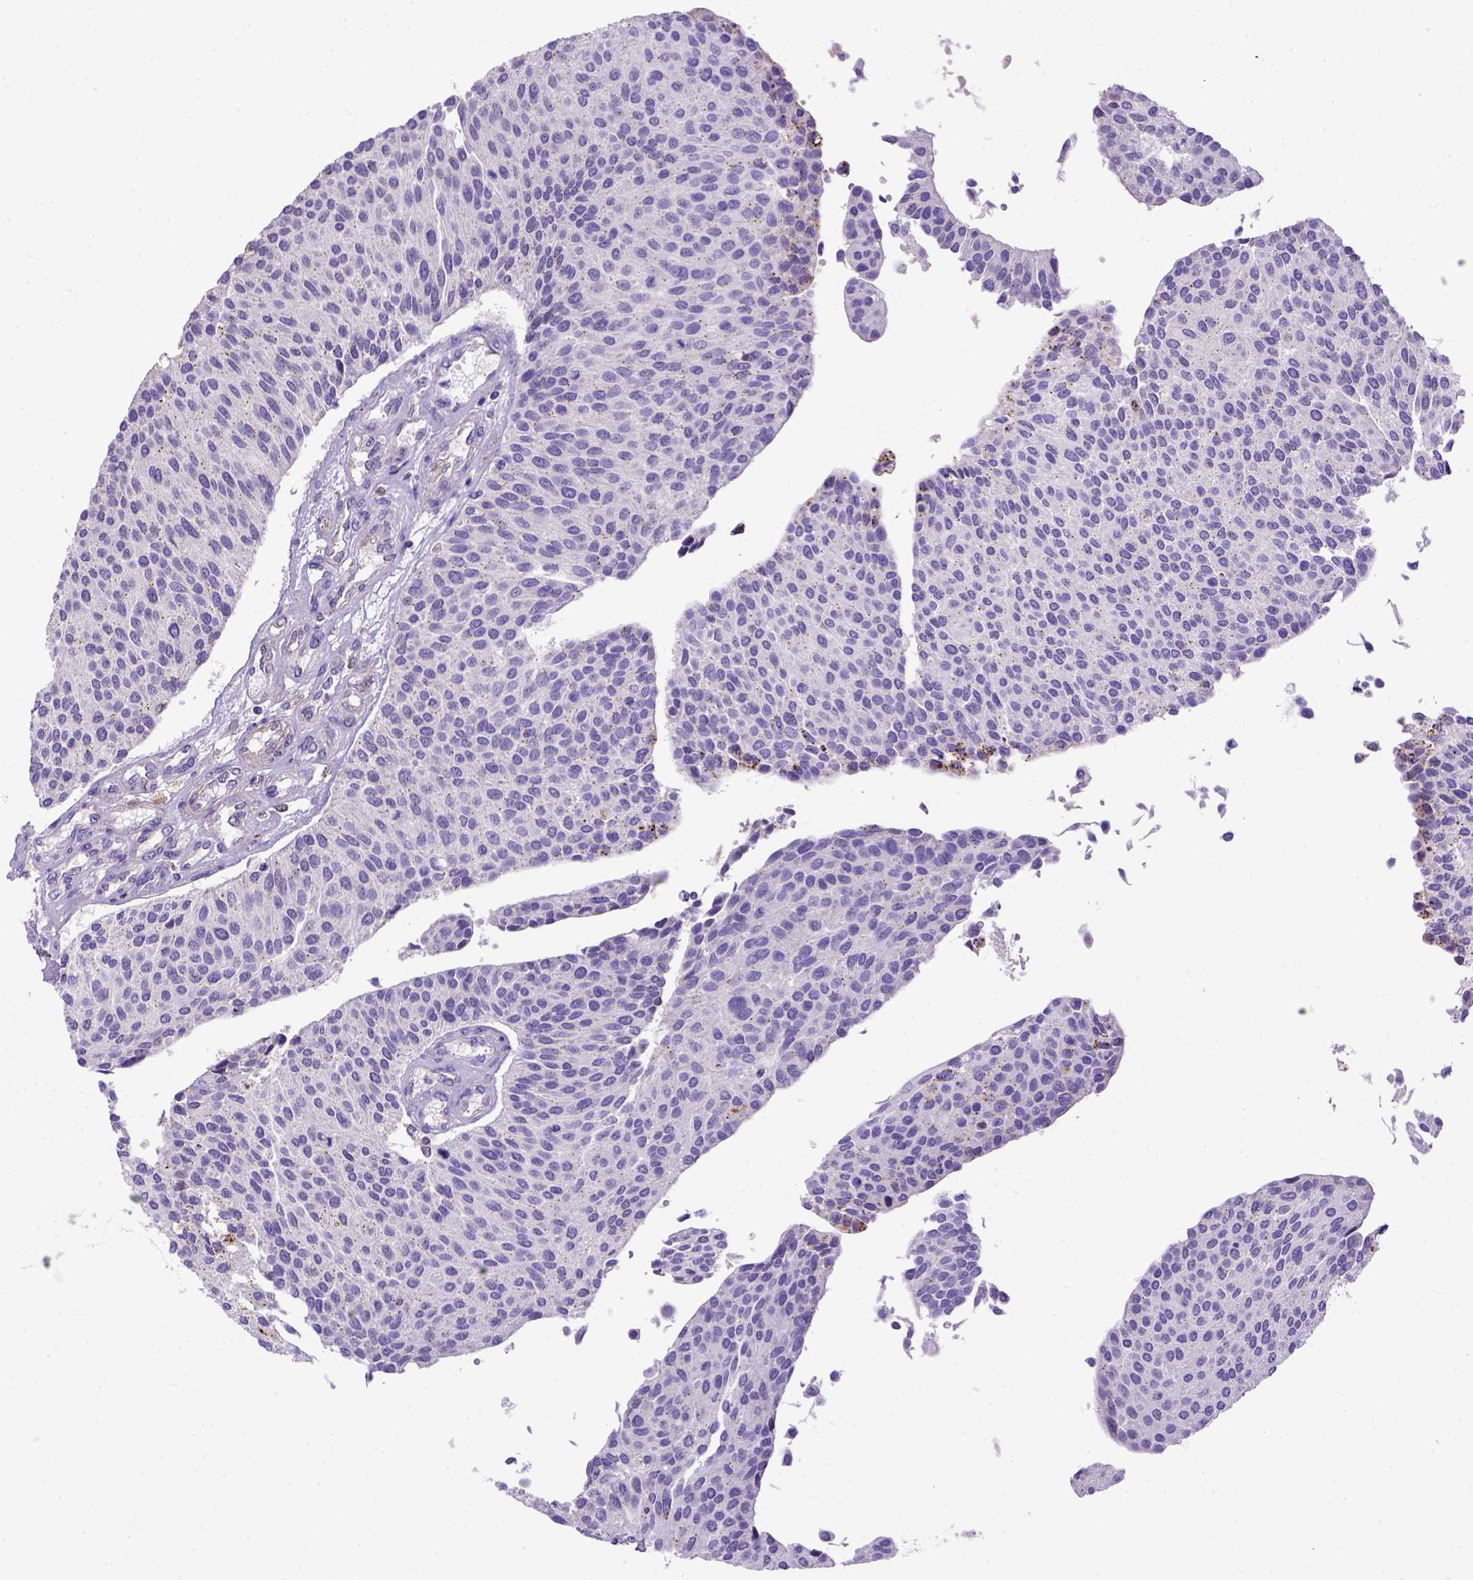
{"staining": {"intensity": "negative", "quantity": "none", "location": "none"}, "tissue": "urothelial cancer", "cell_type": "Tumor cells", "image_type": "cancer", "snomed": [{"axis": "morphology", "description": "Urothelial carcinoma, NOS"}, {"axis": "topography", "description": "Urinary bladder"}], "caption": "Micrograph shows no protein staining in tumor cells of transitional cell carcinoma tissue. Nuclei are stained in blue.", "gene": "ADAM12", "patient": {"sex": "male", "age": 55}}